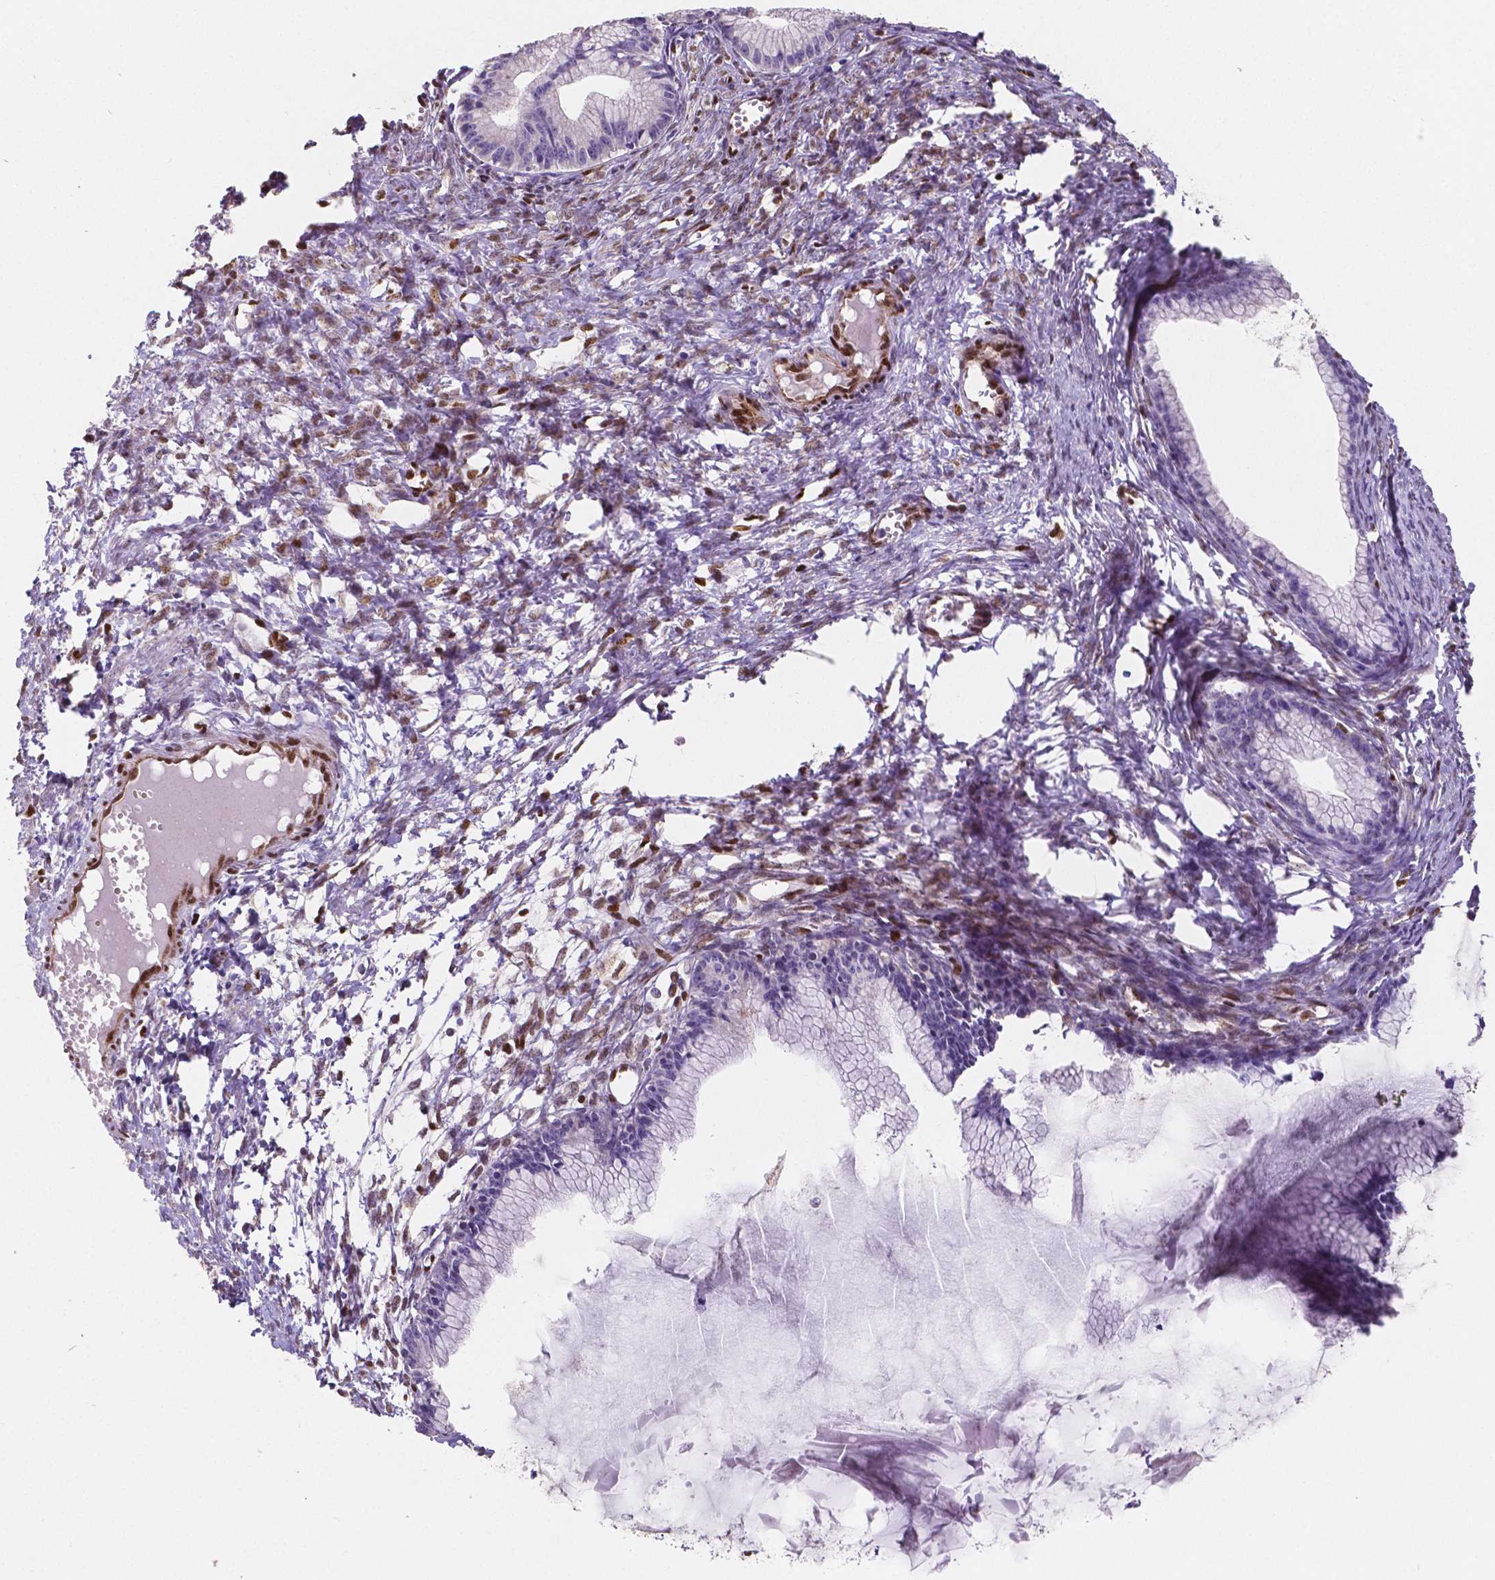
{"staining": {"intensity": "negative", "quantity": "none", "location": "none"}, "tissue": "ovarian cancer", "cell_type": "Tumor cells", "image_type": "cancer", "snomed": [{"axis": "morphology", "description": "Cystadenocarcinoma, mucinous, NOS"}, {"axis": "topography", "description": "Ovary"}], "caption": "Immunohistochemical staining of ovarian cancer (mucinous cystadenocarcinoma) reveals no significant expression in tumor cells. (DAB IHC with hematoxylin counter stain).", "gene": "MEF2C", "patient": {"sex": "female", "age": 41}}